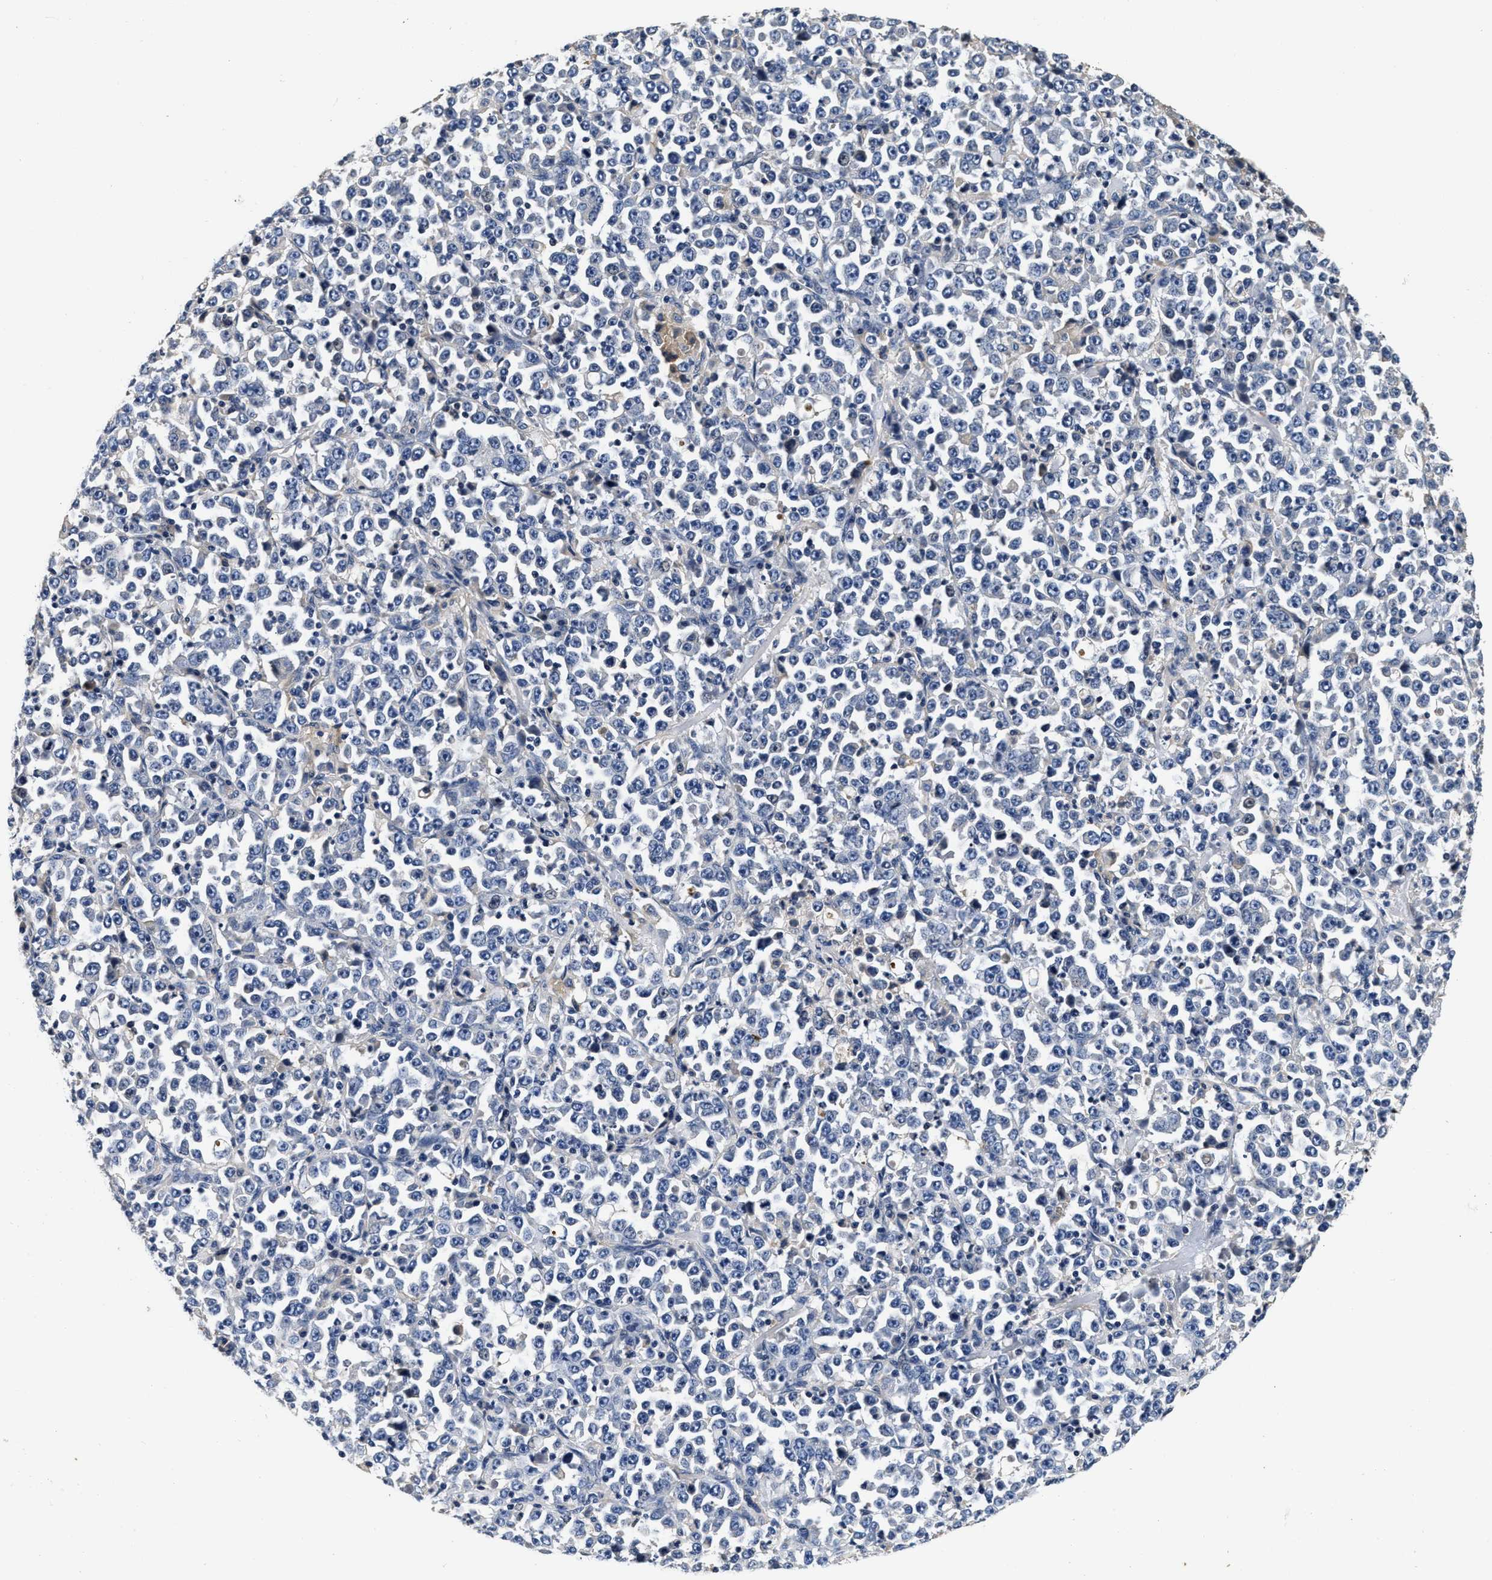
{"staining": {"intensity": "negative", "quantity": "none", "location": "none"}, "tissue": "stomach cancer", "cell_type": "Tumor cells", "image_type": "cancer", "snomed": [{"axis": "morphology", "description": "Normal tissue, NOS"}, {"axis": "morphology", "description": "Adenocarcinoma, NOS"}, {"axis": "topography", "description": "Stomach, upper"}, {"axis": "topography", "description": "Stomach"}], "caption": "The micrograph demonstrates no significant expression in tumor cells of stomach cancer (adenocarcinoma).", "gene": "ABCG8", "patient": {"sex": "male", "age": 59}}